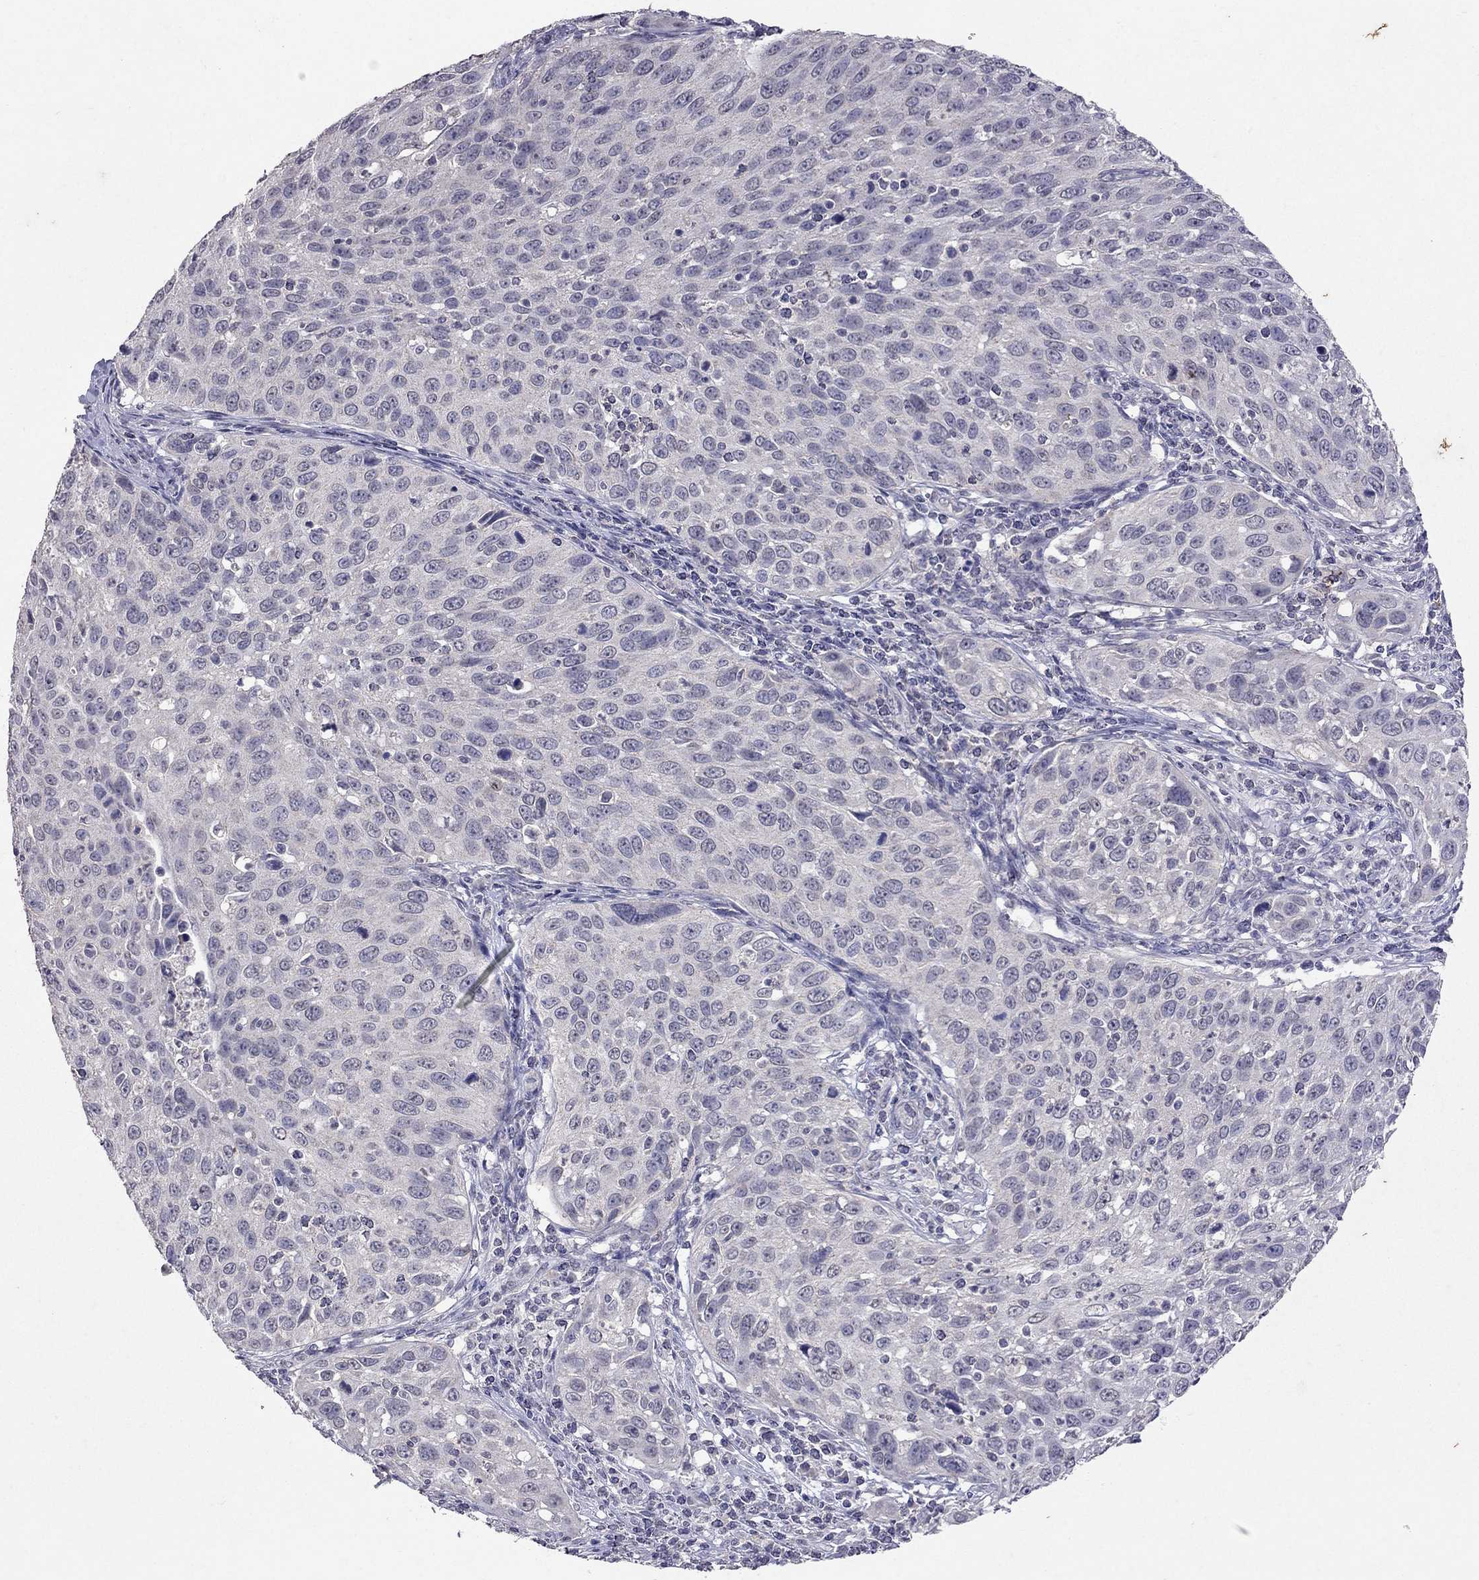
{"staining": {"intensity": "negative", "quantity": "none", "location": "none"}, "tissue": "cervical cancer", "cell_type": "Tumor cells", "image_type": "cancer", "snomed": [{"axis": "morphology", "description": "Squamous cell carcinoma, NOS"}, {"axis": "topography", "description": "Cervix"}], "caption": "A high-resolution photomicrograph shows IHC staining of cervical cancer (squamous cell carcinoma), which exhibits no significant positivity in tumor cells.", "gene": "FST", "patient": {"sex": "female", "age": 26}}